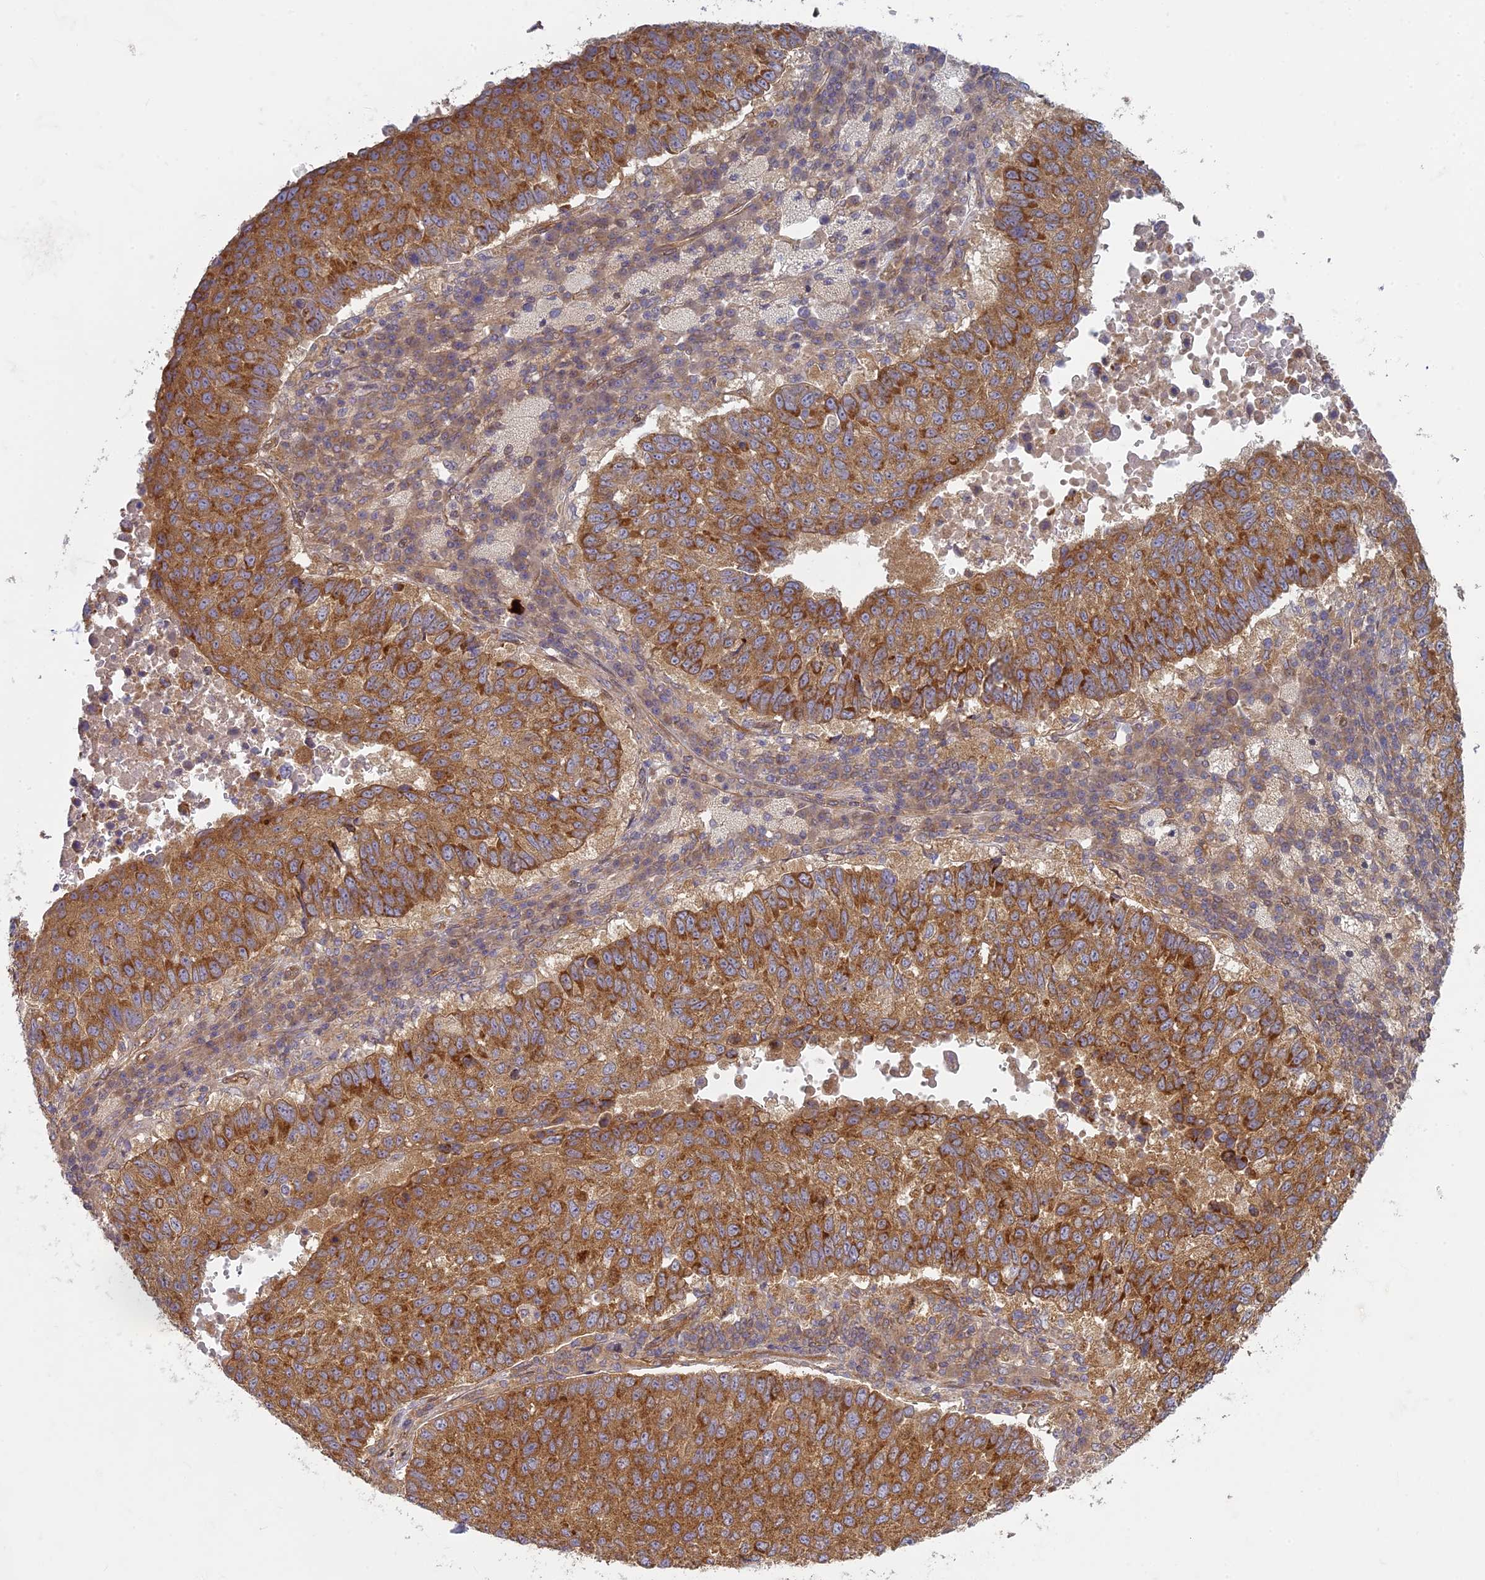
{"staining": {"intensity": "moderate", "quantity": ">75%", "location": "cytoplasmic/membranous"}, "tissue": "lung cancer", "cell_type": "Tumor cells", "image_type": "cancer", "snomed": [{"axis": "morphology", "description": "Squamous cell carcinoma, NOS"}, {"axis": "topography", "description": "Lung"}], "caption": "Immunohistochemical staining of squamous cell carcinoma (lung) demonstrates moderate cytoplasmic/membranous protein expression in about >75% of tumor cells. Nuclei are stained in blue.", "gene": "TCF25", "patient": {"sex": "male", "age": 73}}